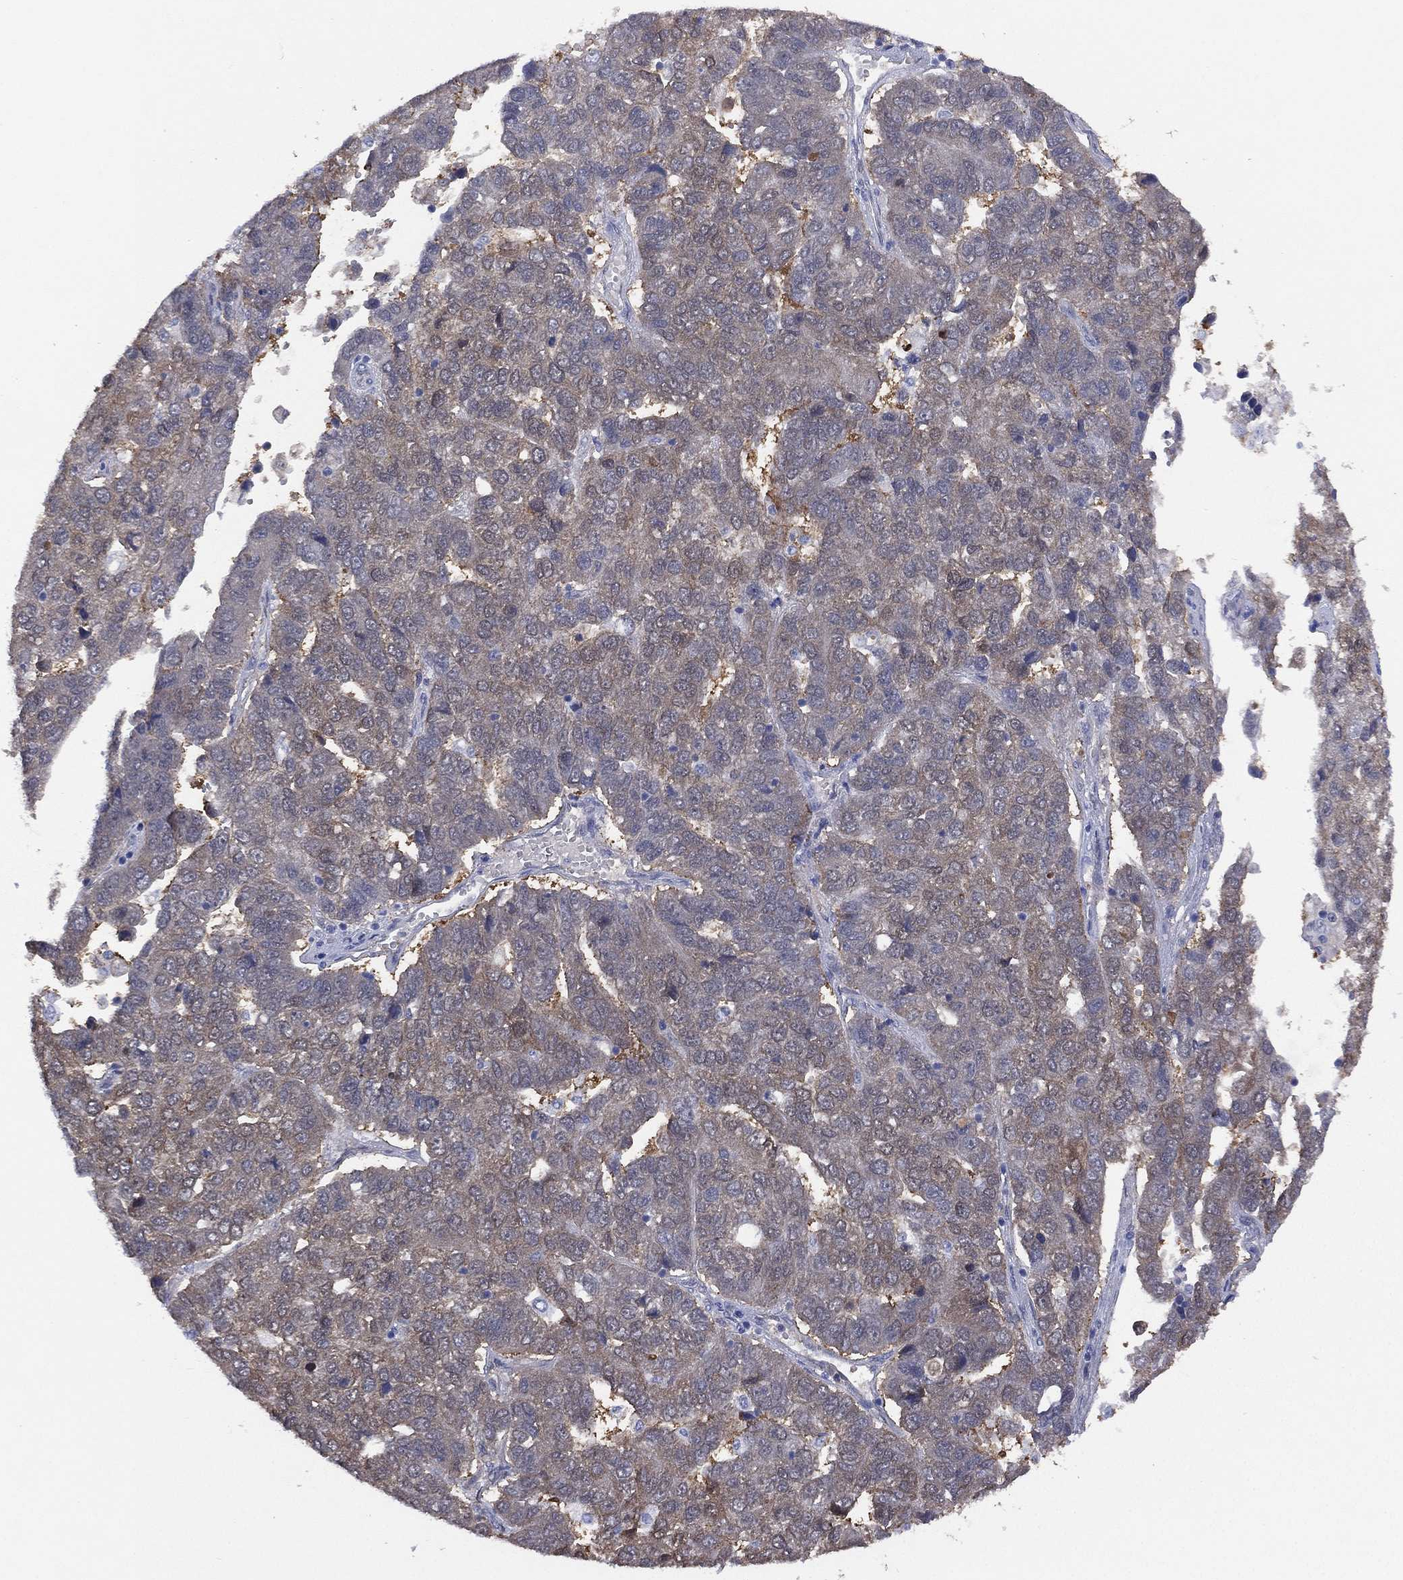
{"staining": {"intensity": "negative", "quantity": "none", "location": "none"}, "tissue": "pancreatic cancer", "cell_type": "Tumor cells", "image_type": "cancer", "snomed": [{"axis": "morphology", "description": "Adenocarcinoma, NOS"}, {"axis": "topography", "description": "Pancreas"}], "caption": "The image demonstrates no significant positivity in tumor cells of pancreatic cancer (adenocarcinoma).", "gene": "DDAH1", "patient": {"sex": "female", "age": 61}}